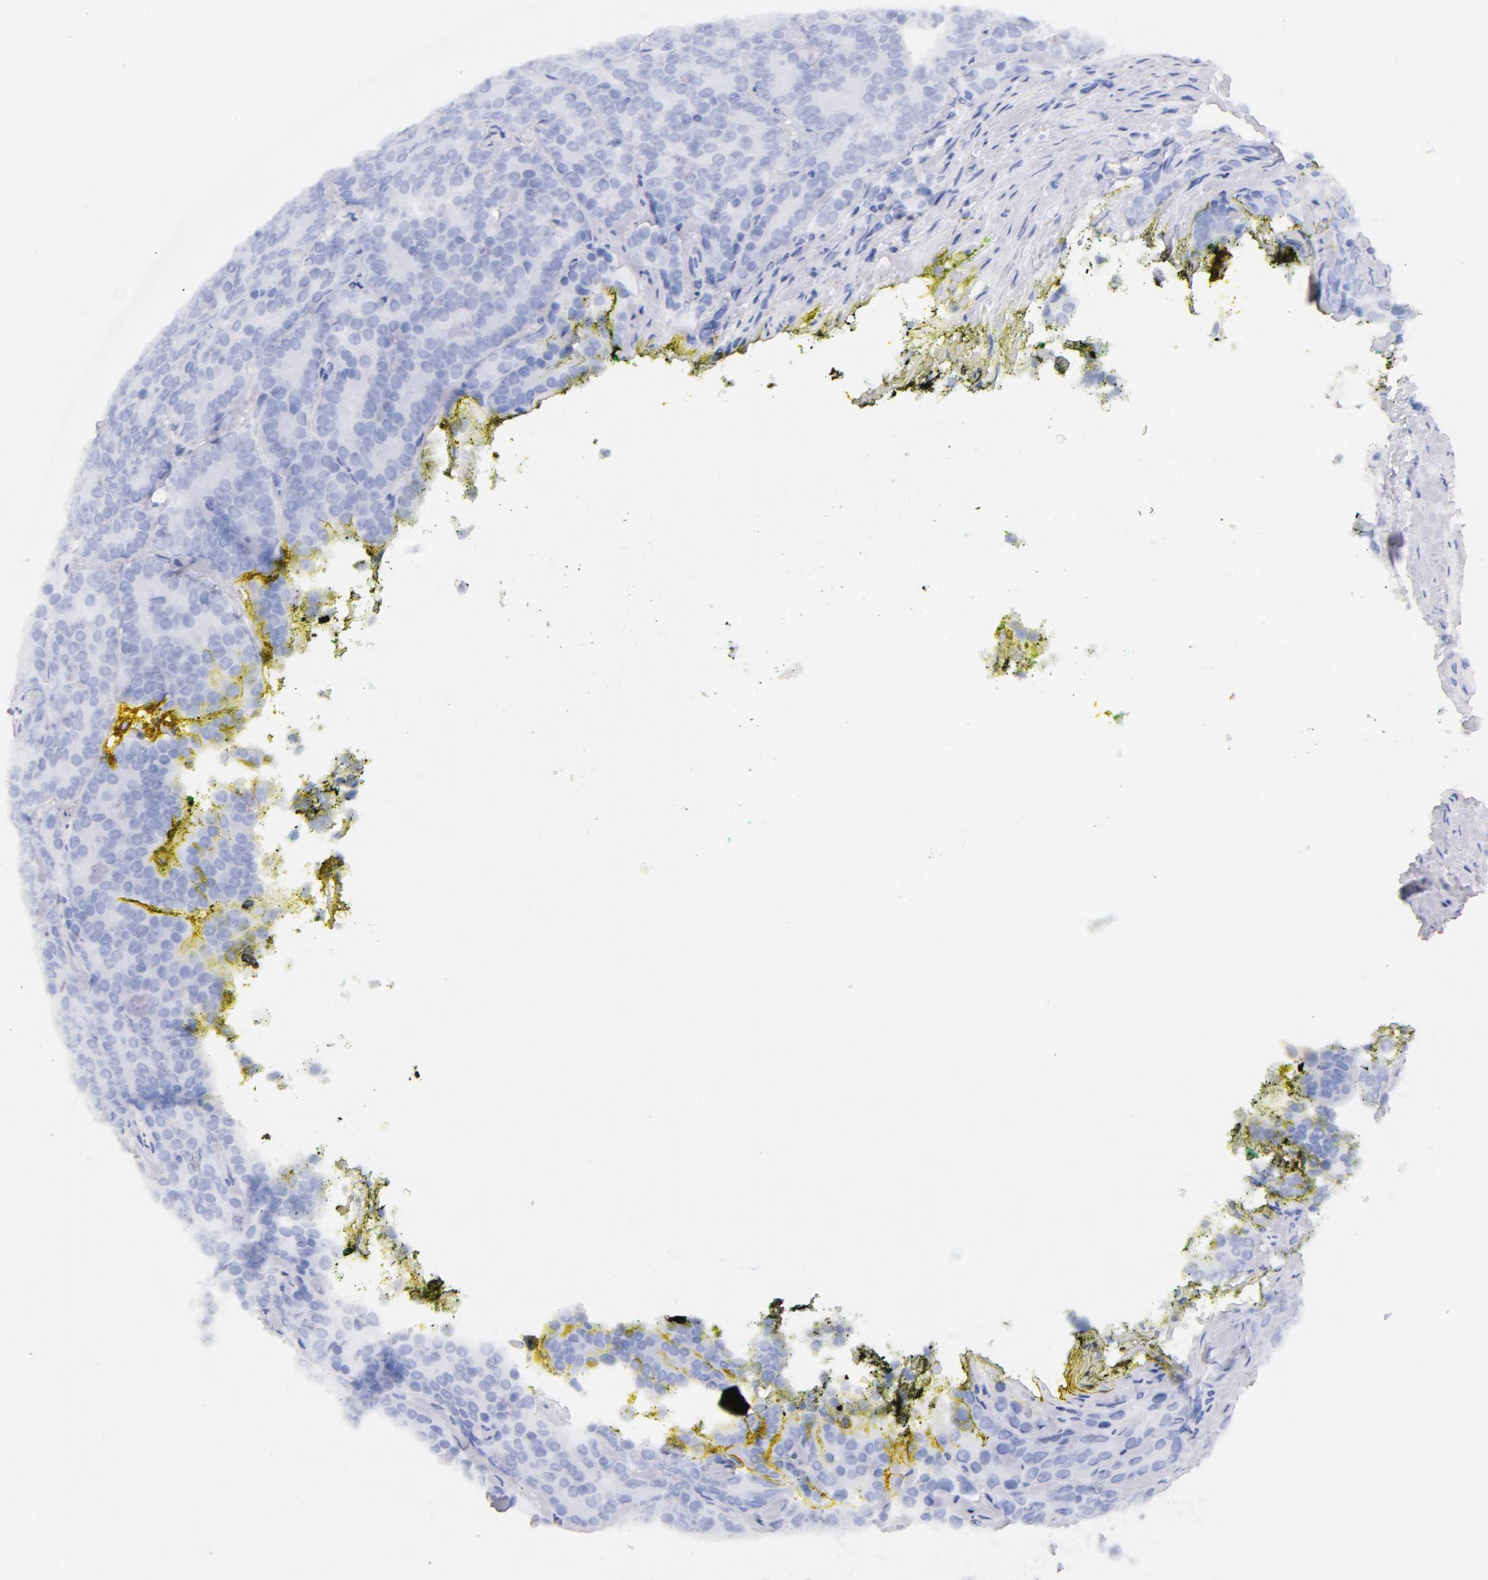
{"staining": {"intensity": "negative", "quantity": "none", "location": "none"}, "tissue": "prostate cancer", "cell_type": "Tumor cells", "image_type": "cancer", "snomed": [{"axis": "morphology", "description": "Adenocarcinoma, Medium grade"}, {"axis": "topography", "description": "Prostate"}], "caption": "Human prostate cancer stained for a protein using IHC demonstrates no positivity in tumor cells.", "gene": "CD44", "patient": {"sex": "male", "age": 65}}